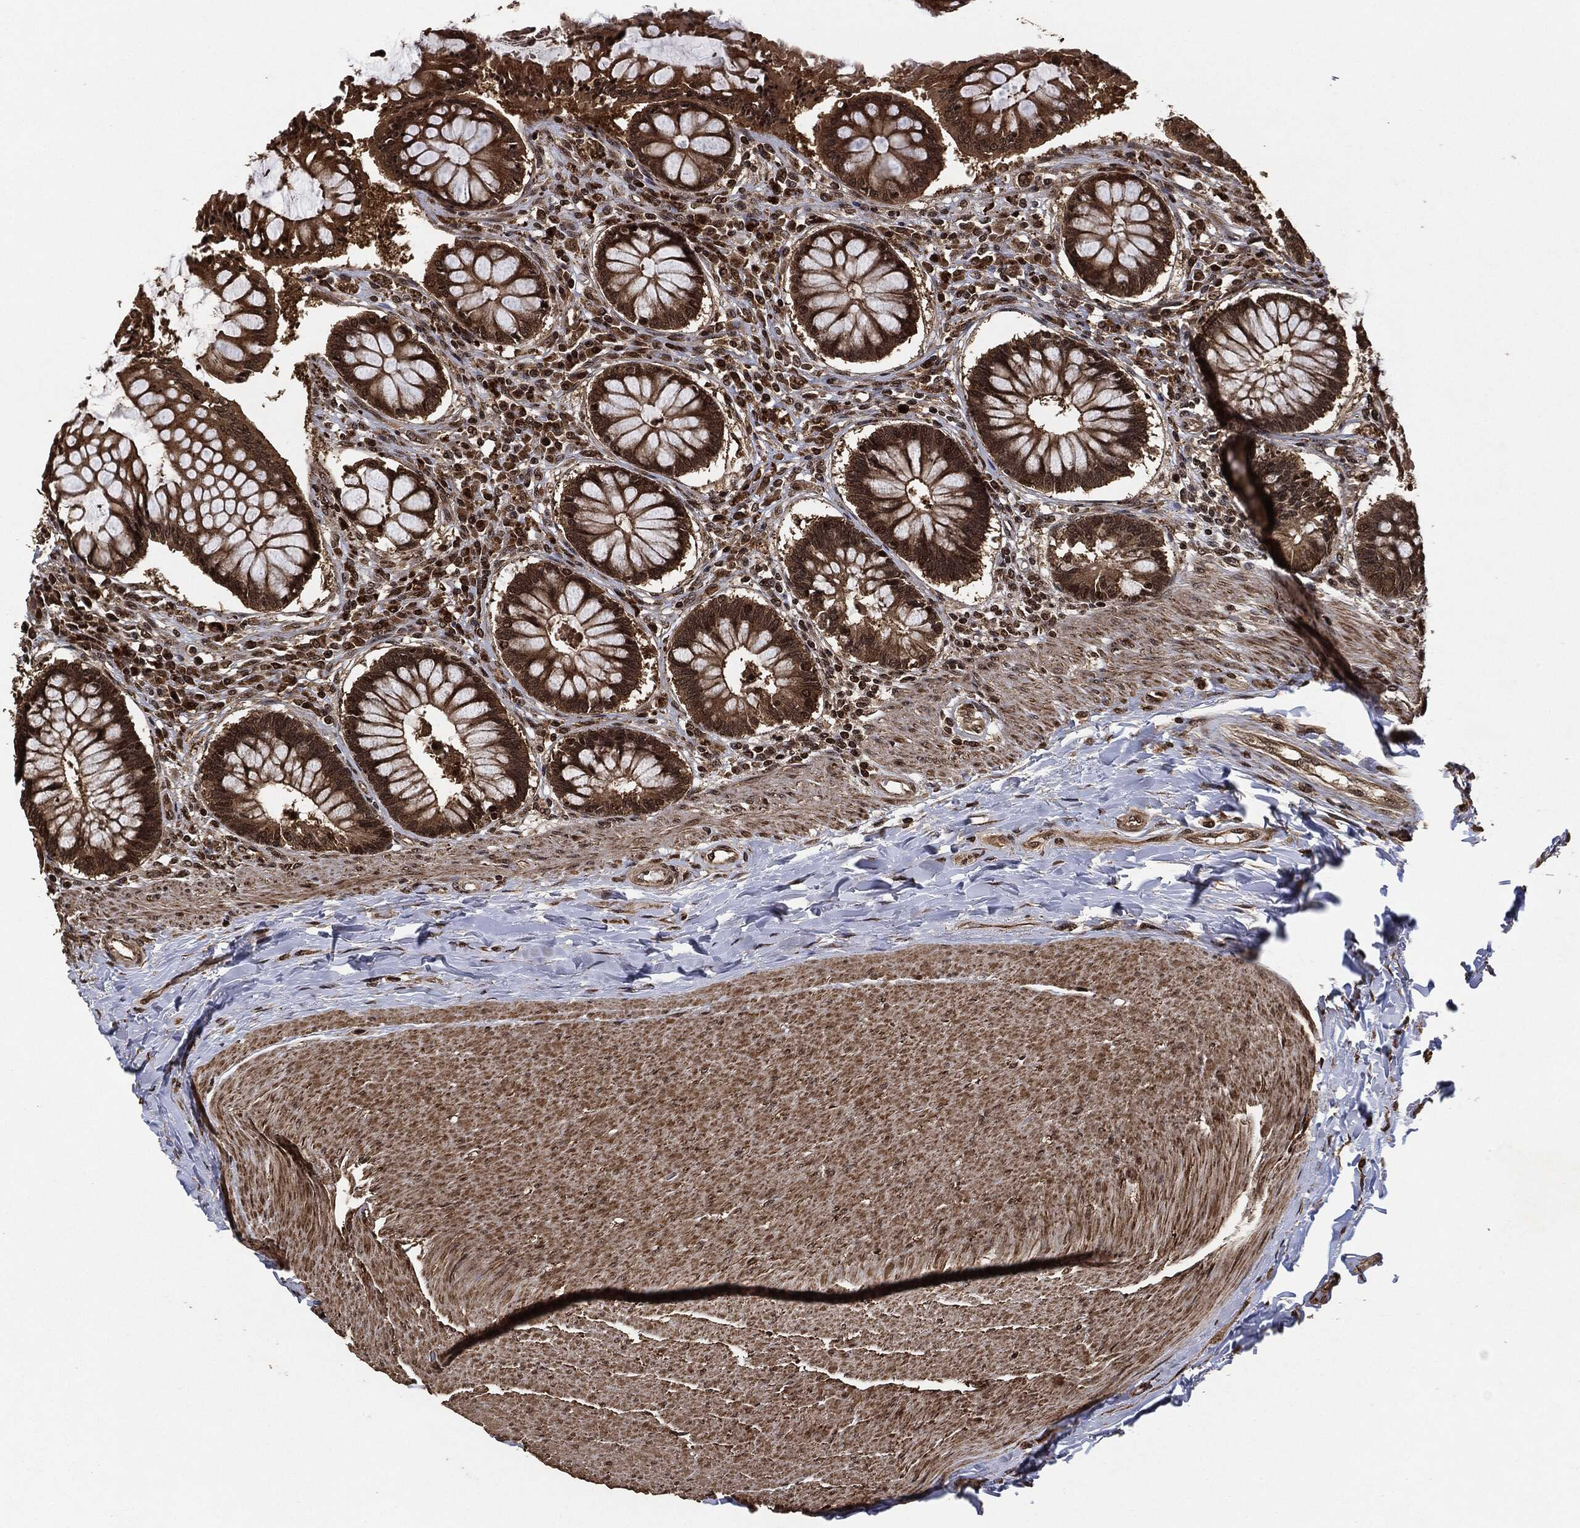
{"staining": {"intensity": "moderate", "quantity": ">75%", "location": "cytoplasmic/membranous"}, "tissue": "rectum", "cell_type": "Glandular cells", "image_type": "normal", "snomed": [{"axis": "morphology", "description": "Normal tissue, NOS"}, {"axis": "topography", "description": "Rectum"}], "caption": "Rectum stained with DAB immunohistochemistry (IHC) reveals medium levels of moderate cytoplasmic/membranous expression in about >75% of glandular cells.", "gene": "PDK1", "patient": {"sex": "female", "age": 58}}